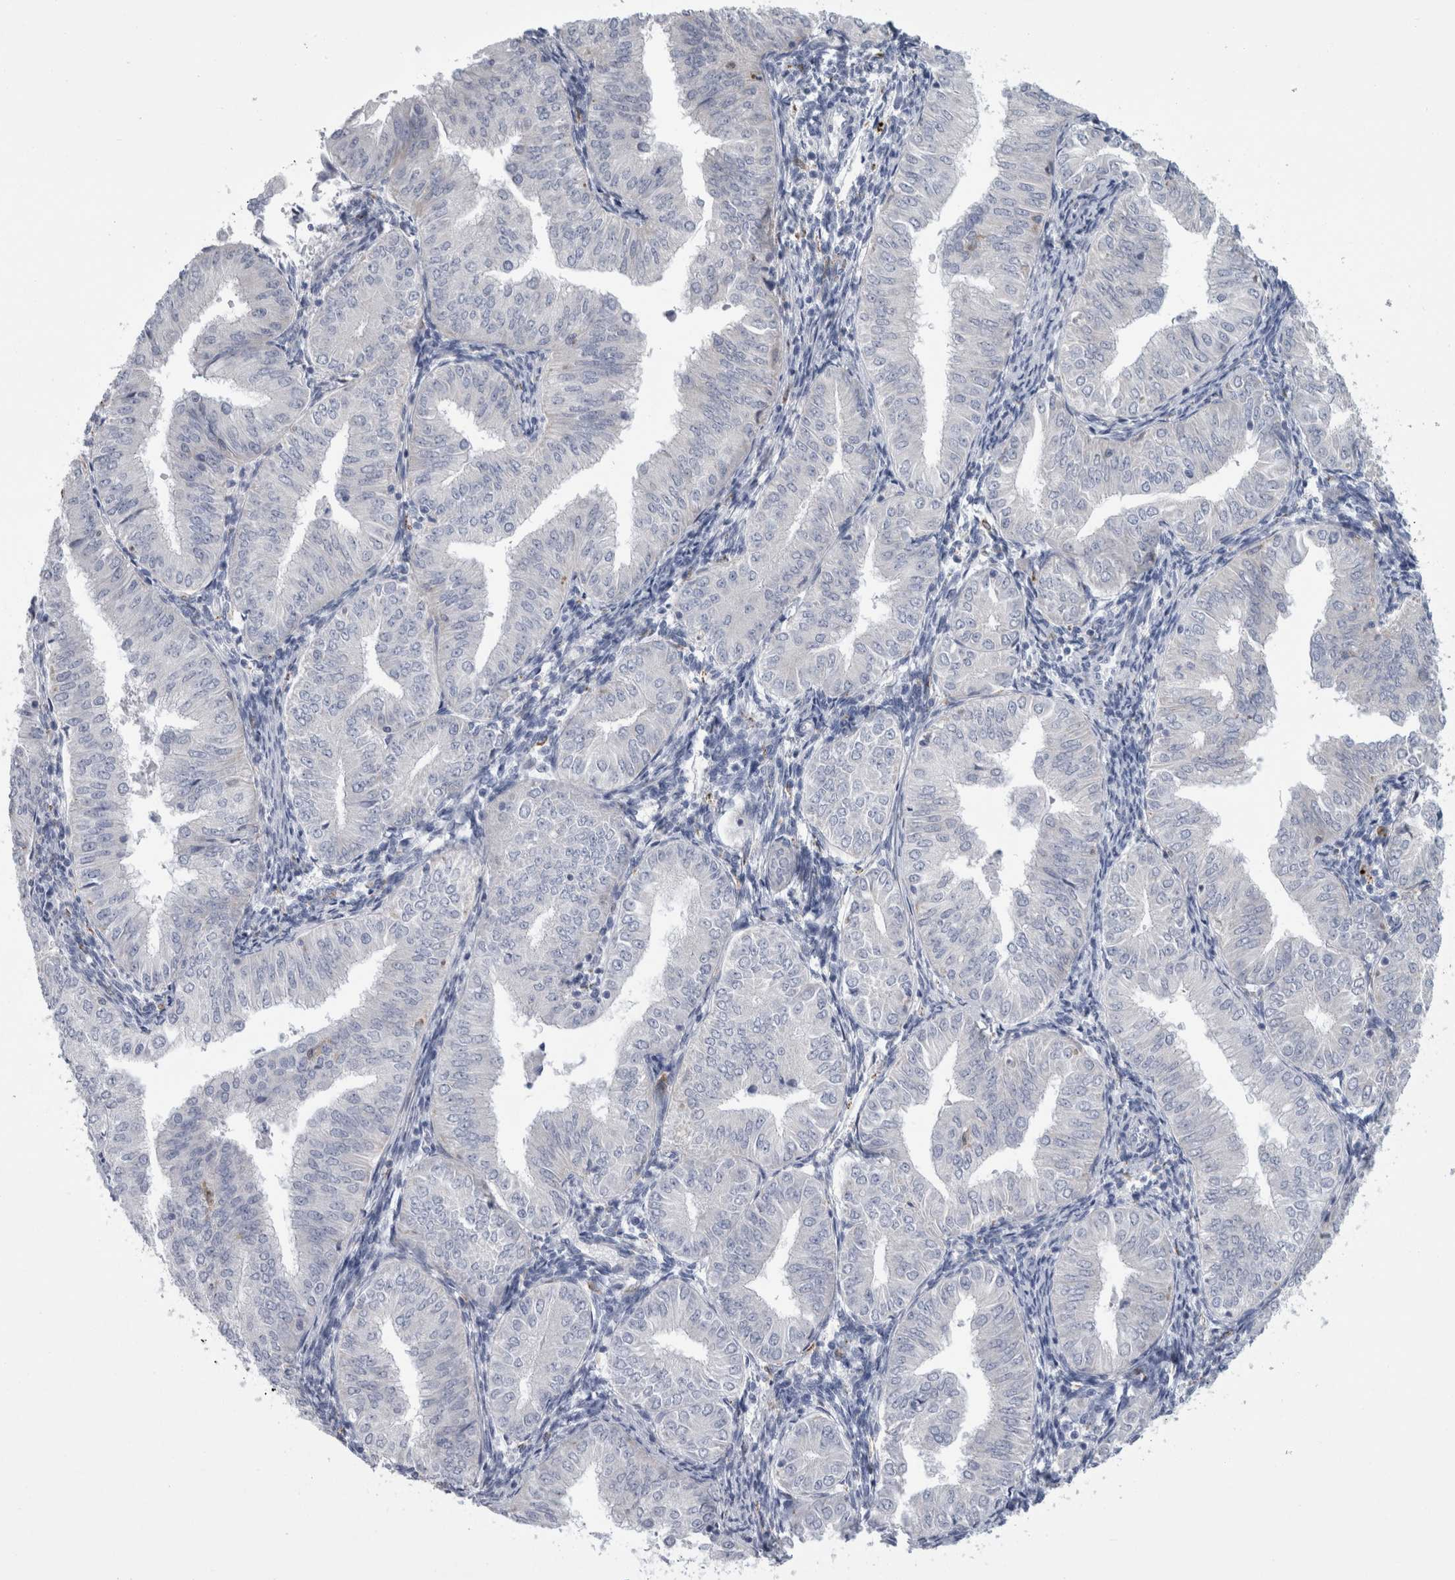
{"staining": {"intensity": "negative", "quantity": "none", "location": "none"}, "tissue": "endometrial cancer", "cell_type": "Tumor cells", "image_type": "cancer", "snomed": [{"axis": "morphology", "description": "Normal tissue, NOS"}, {"axis": "morphology", "description": "Adenocarcinoma, NOS"}, {"axis": "topography", "description": "Endometrium"}], "caption": "Tumor cells show no significant protein positivity in endometrial cancer. The staining was performed using DAB to visualize the protein expression in brown, while the nuclei were stained in blue with hematoxylin (Magnification: 20x).", "gene": "GATM", "patient": {"sex": "female", "age": 53}}